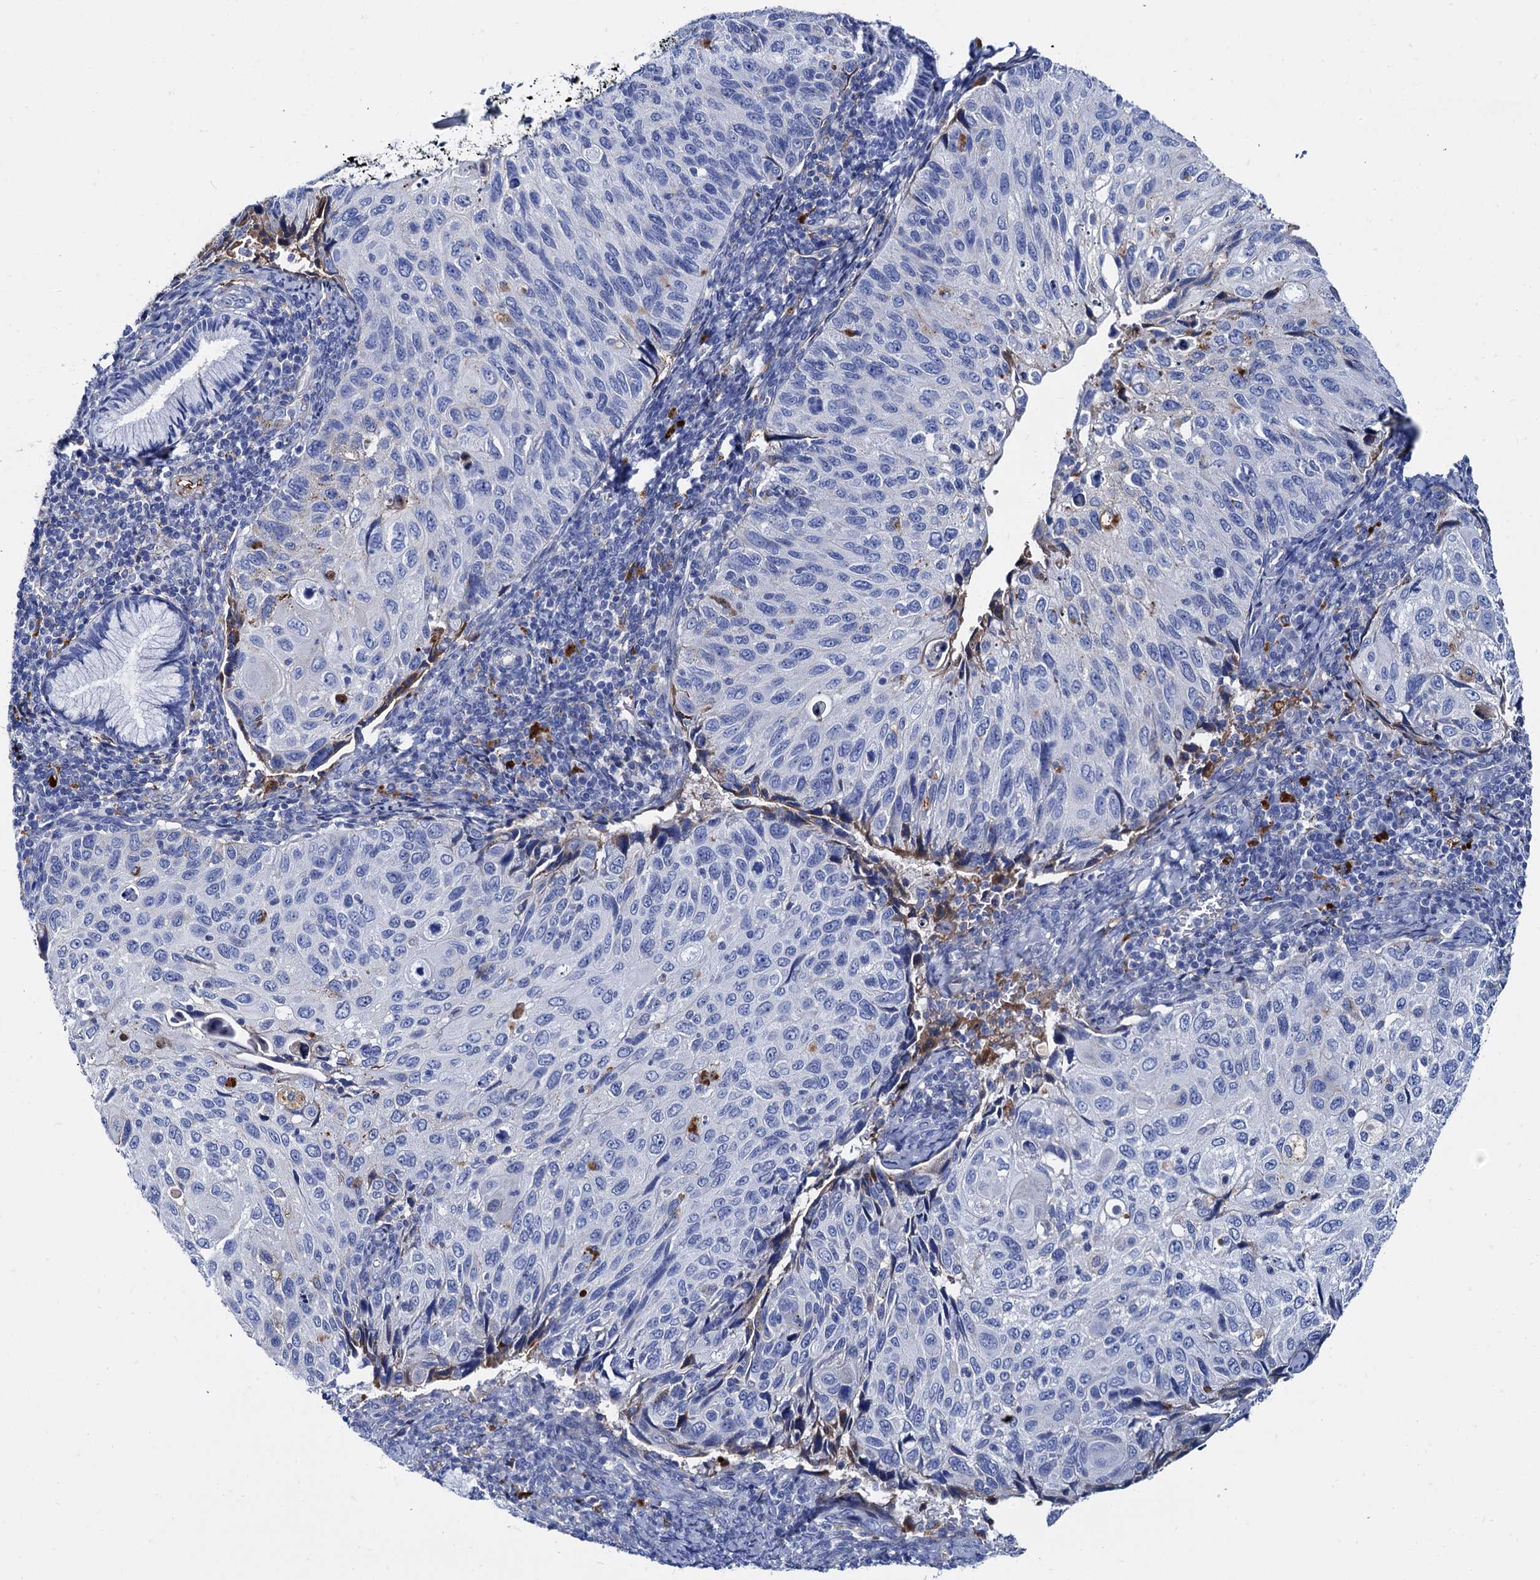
{"staining": {"intensity": "negative", "quantity": "none", "location": "none"}, "tissue": "cervical cancer", "cell_type": "Tumor cells", "image_type": "cancer", "snomed": [{"axis": "morphology", "description": "Squamous cell carcinoma, NOS"}, {"axis": "topography", "description": "Cervix"}], "caption": "This is an immunohistochemistry micrograph of cervical cancer (squamous cell carcinoma). There is no staining in tumor cells.", "gene": "APOD", "patient": {"sex": "female", "age": 70}}